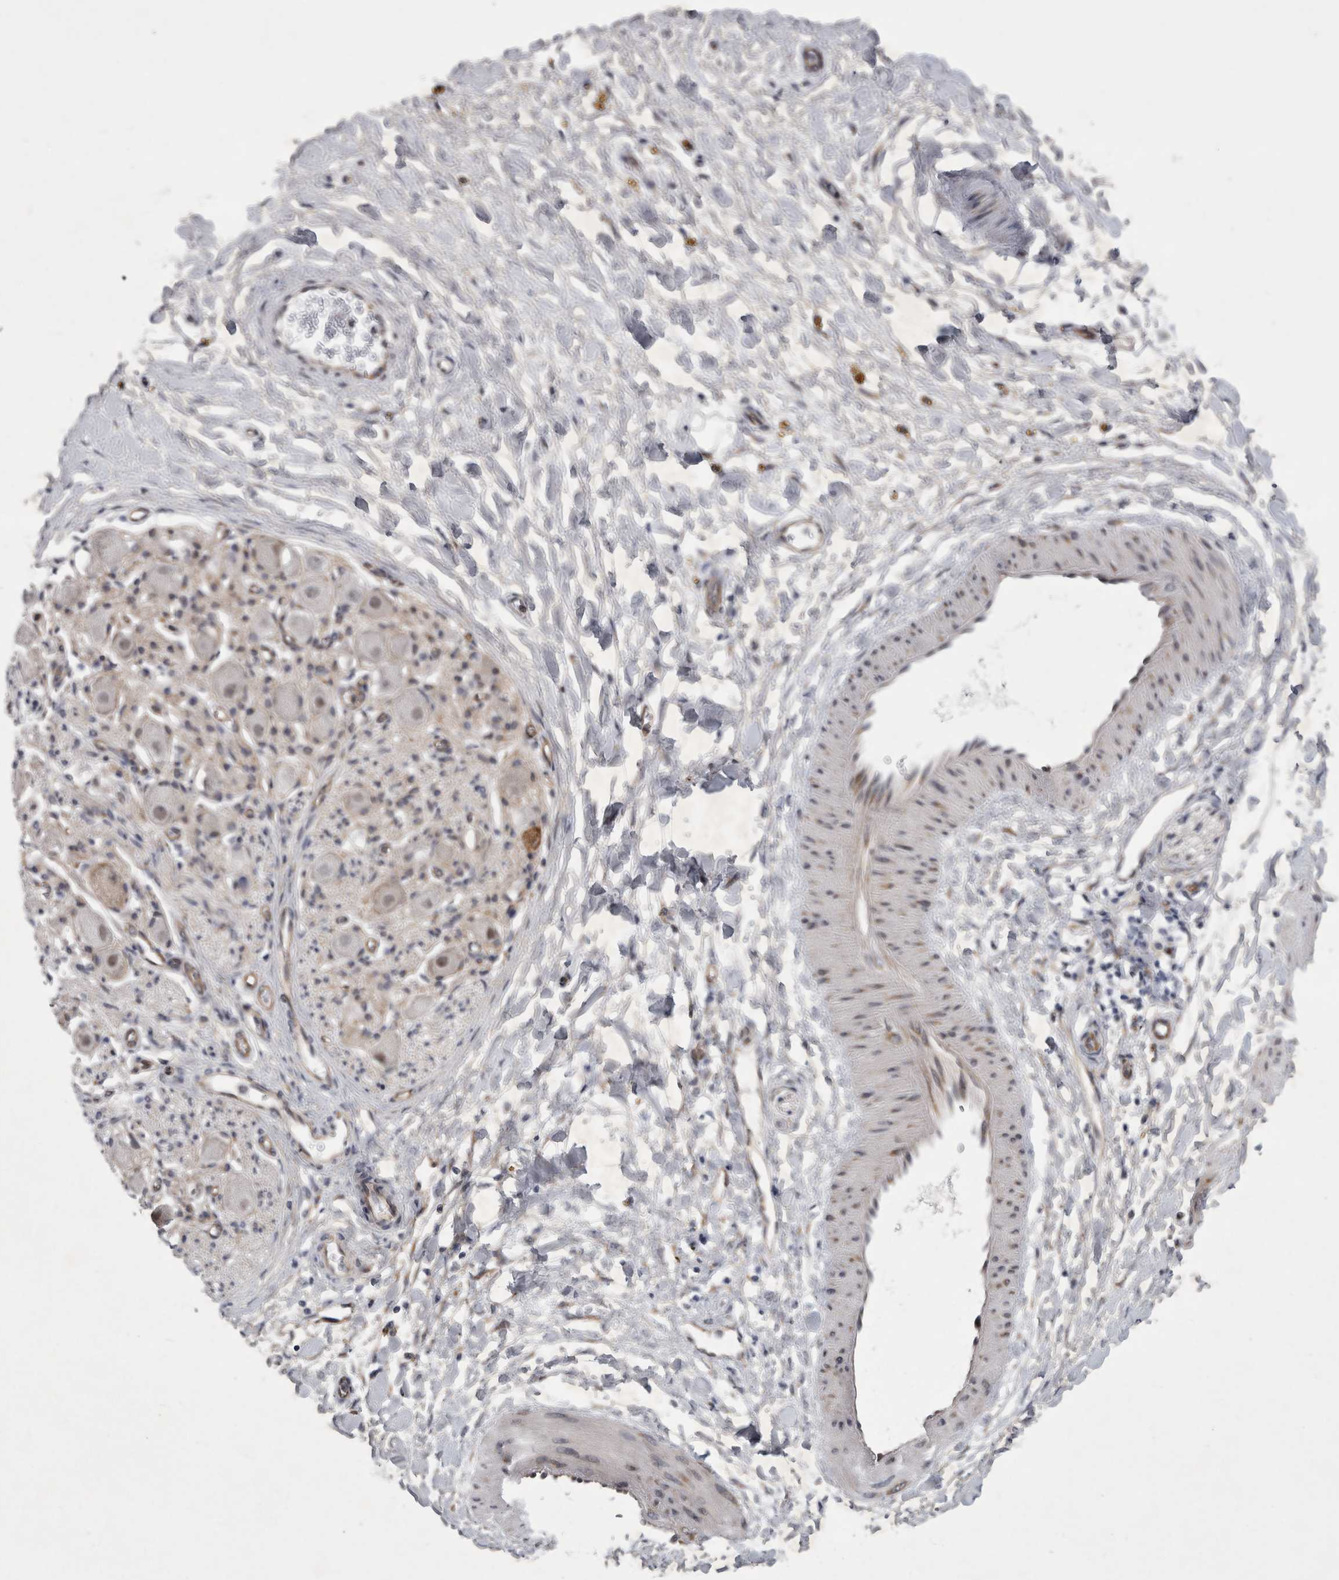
{"staining": {"intensity": "negative", "quantity": "none", "location": "none"}, "tissue": "adipose tissue", "cell_type": "Adipocytes", "image_type": "normal", "snomed": [{"axis": "morphology", "description": "Normal tissue, NOS"}, {"axis": "topography", "description": "Kidney"}, {"axis": "topography", "description": "Peripheral nerve tissue"}], "caption": "This is an IHC micrograph of normal human adipose tissue. There is no expression in adipocytes.", "gene": "PARP11", "patient": {"sex": "male", "age": 7}}